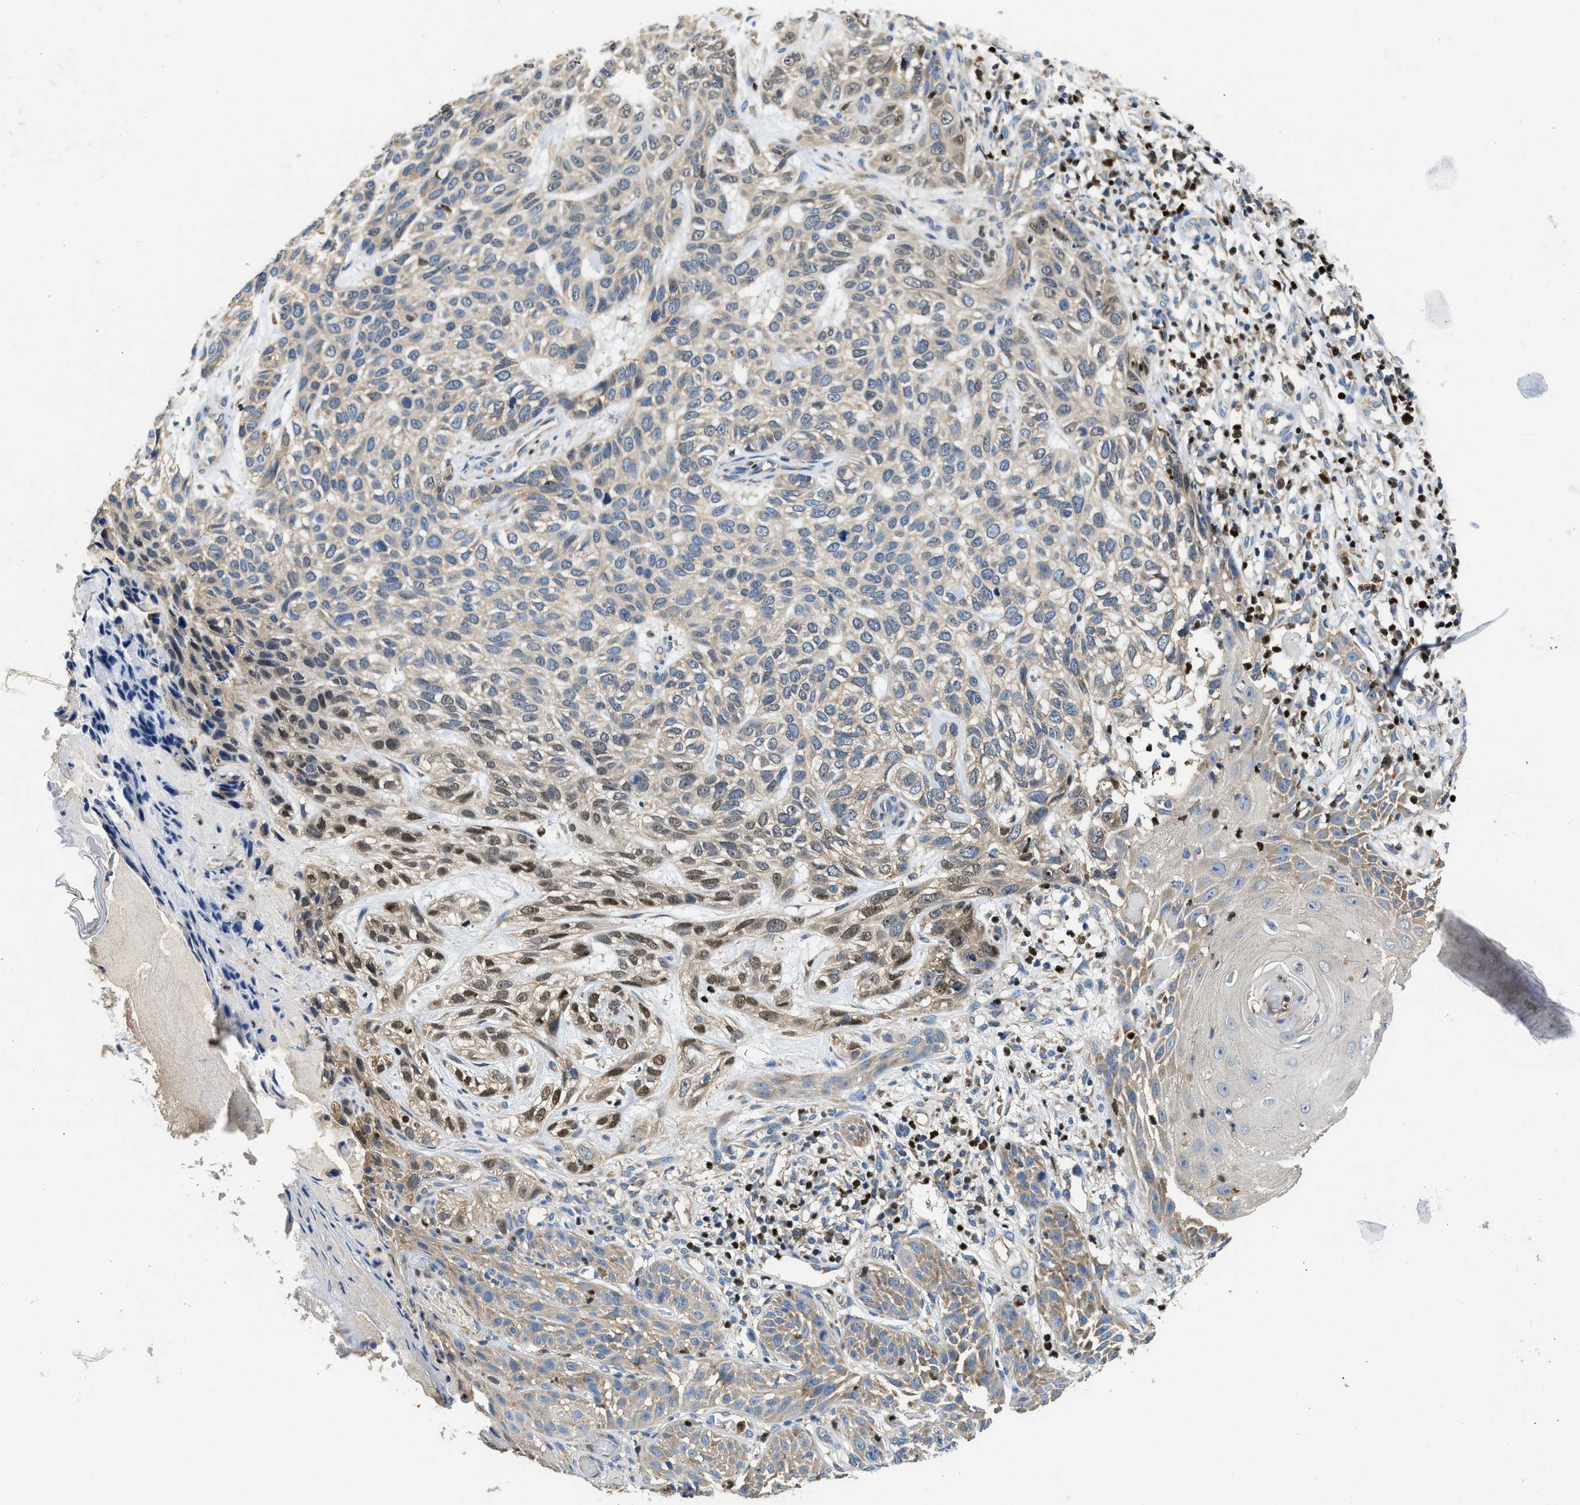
{"staining": {"intensity": "moderate", "quantity": "<25%", "location": "cytoplasmic/membranous,nuclear"}, "tissue": "skin cancer", "cell_type": "Tumor cells", "image_type": "cancer", "snomed": [{"axis": "morphology", "description": "Normal tissue, NOS"}, {"axis": "morphology", "description": "Basal cell carcinoma"}, {"axis": "topography", "description": "Skin"}], "caption": "Basal cell carcinoma (skin) stained with immunohistochemistry exhibits moderate cytoplasmic/membranous and nuclear positivity in about <25% of tumor cells.", "gene": "TOX", "patient": {"sex": "male", "age": 79}}